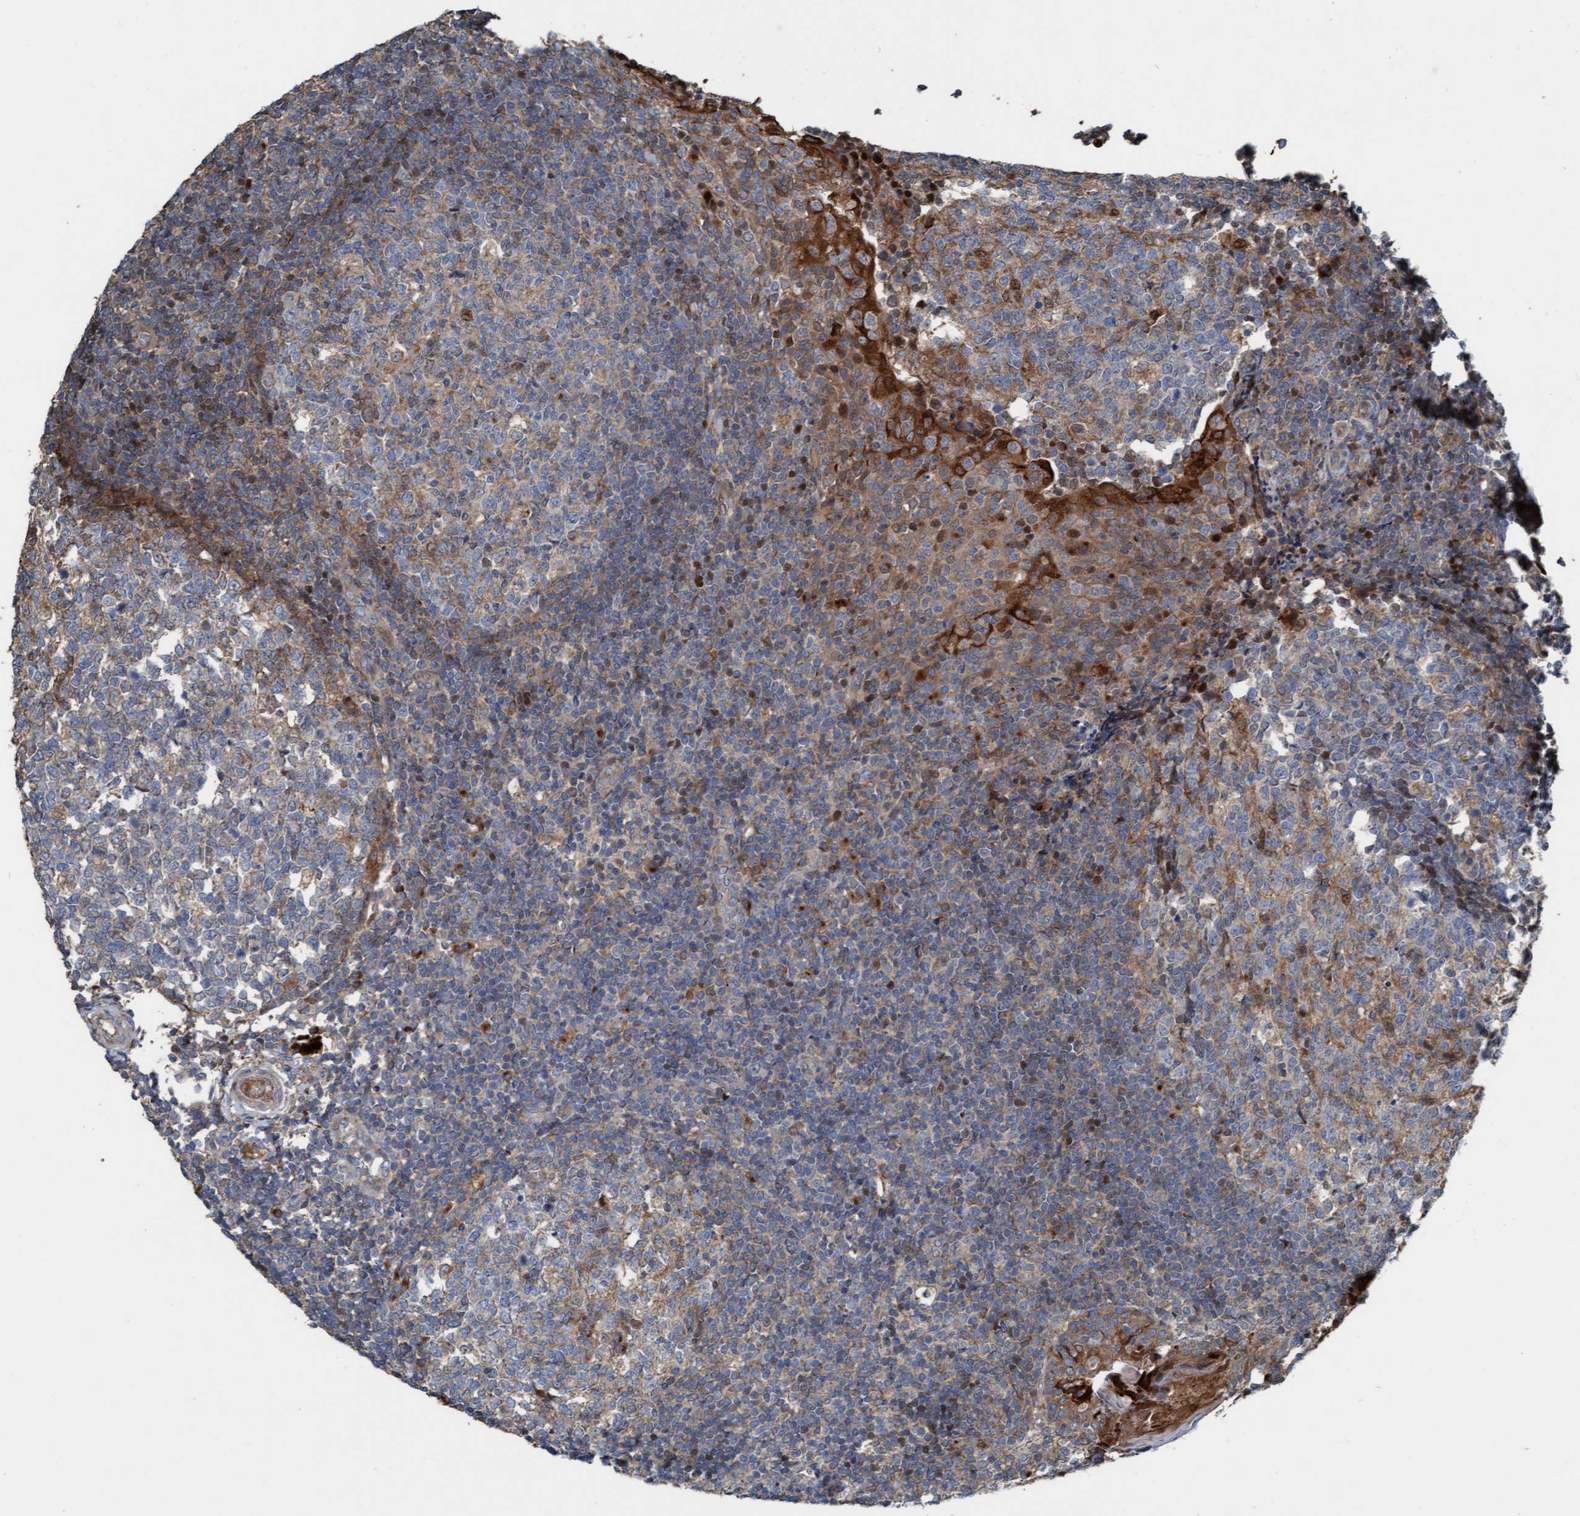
{"staining": {"intensity": "moderate", "quantity": "<25%", "location": "cytoplasmic/membranous"}, "tissue": "tonsil", "cell_type": "Germinal center cells", "image_type": "normal", "snomed": [{"axis": "morphology", "description": "Normal tissue, NOS"}, {"axis": "topography", "description": "Tonsil"}], "caption": "High-magnification brightfield microscopy of normal tonsil stained with DAB (3,3'-diaminobenzidine) (brown) and counterstained with hematoxylin (blue). germinal center cells exhibit moderate cytoplasmic/membranous expression is seen in approximately<25% of cells.", "gene": "KLHL26", "patient": {"sex": "female", "age": 19}}